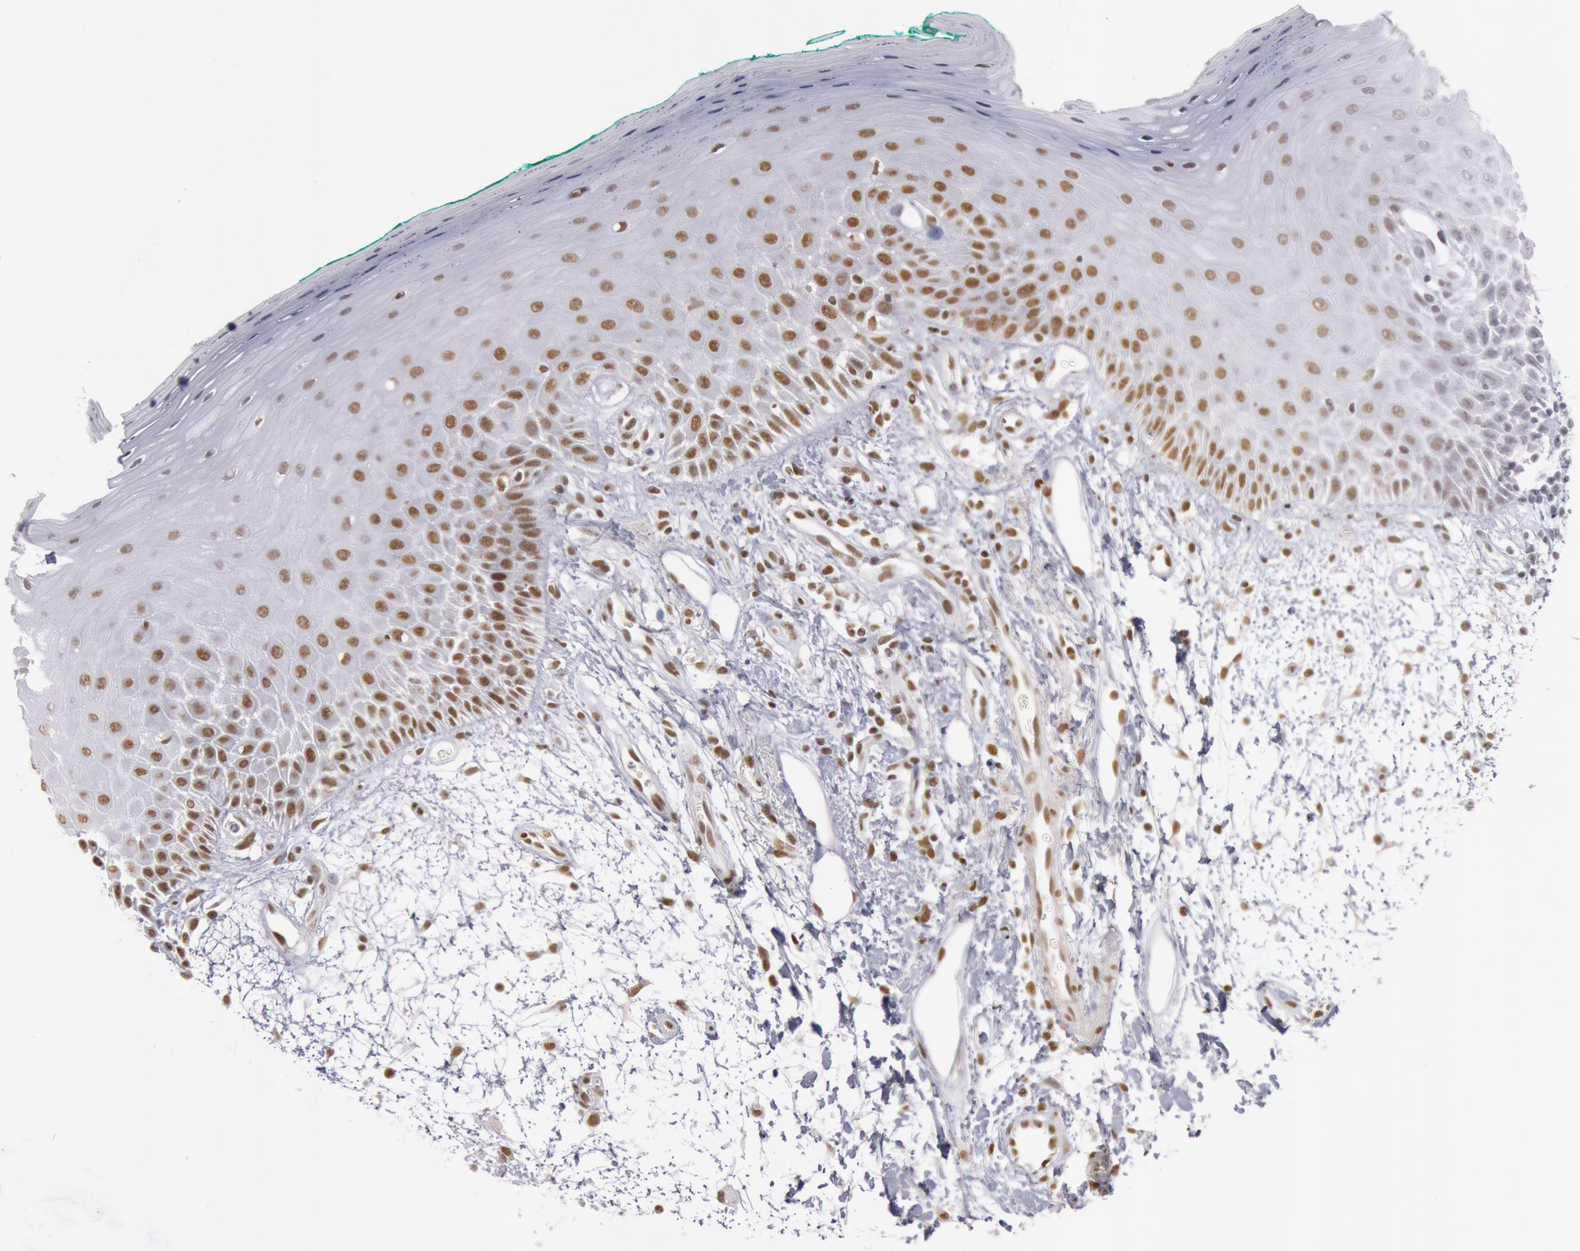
{"staining": {"intensity": "moderate", "quantity": ">75%", "location": "nuclear"}, "tissue": "oral mucosa", "cell_type": "Squamous epithelial cells", "image_type": "normal", "snomed": [{"axis": "morphology", "description": "Normal tissue, NOS"}, {"axis": "morphology", "description": "Squamous cell carcinoma, NOS"}, {"axis": "topography", "description": "Skeletal muscle"}, {"axis": "topography", "description": "Oral tissue"}, {"axis": "topography", "description": "Head-Neck"}], "caption": "Immunohistochemistry (IHC) image of unremarkable oral mucosa stained for a protein (brown), which shows medium levels of moderate nuclear positivity in approximately >75% of squamous epithelial cells.", "gene": "ESS2", "patient": {"sex": "female", "age": 84}}